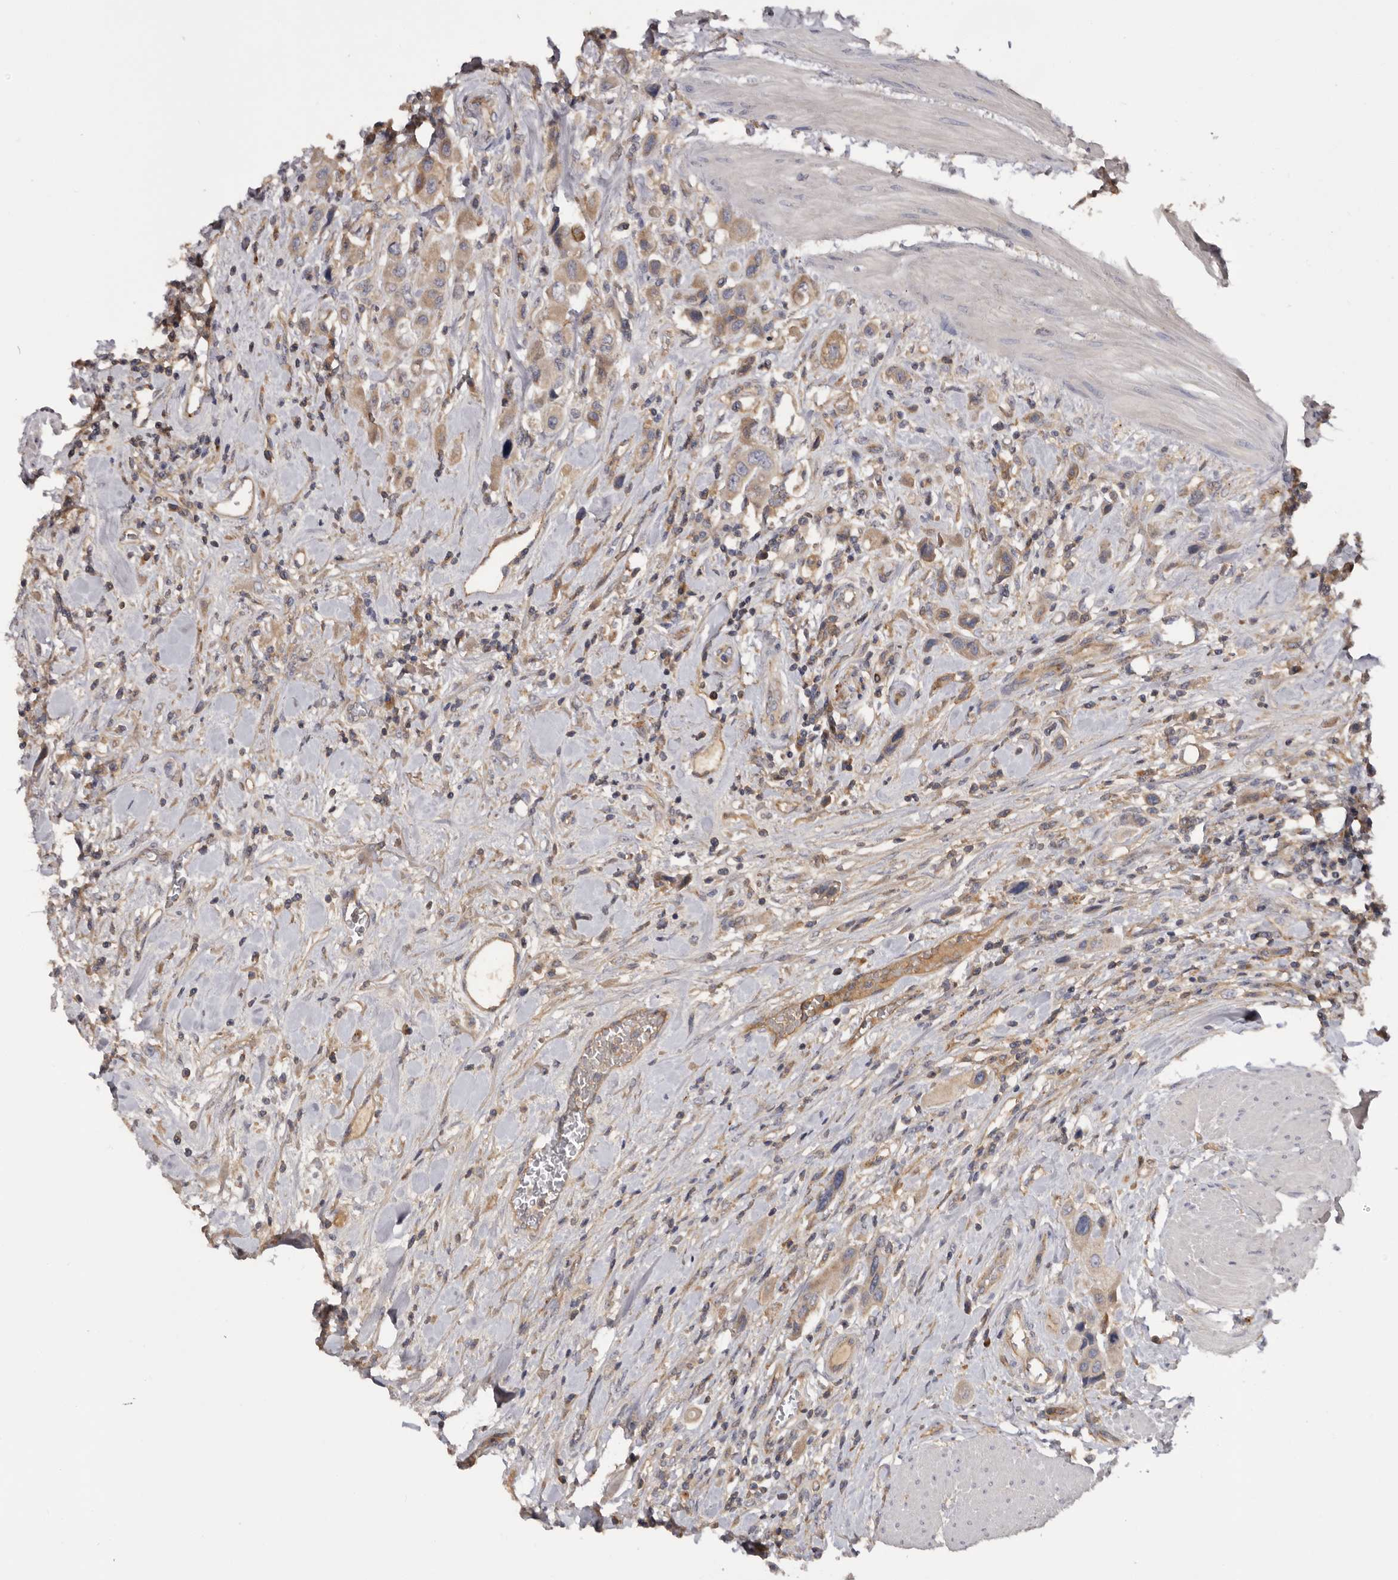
{"staining": {"intensity": "weak", "quantity": ">75%", "location": "cytoplasmic/membranous"}, "tissue": "urothelial cancer", "cell_type": "Tumor cells", "image_type": "cancer", "snomed": [{"axis": "morphology", "description": "Urothelial carcinoma, High grade"}, {"axis": "topography", "description": "Urinary bladder"}], "caption": "Brown immunohistochemical staining in urothelial carcinoma (high-grade) reveals weak cytoplasmic/membranous expression in approximately >75% of tumor cells.", "gene": "INKA2", "patient": {"sex": "male", "age": 50}}